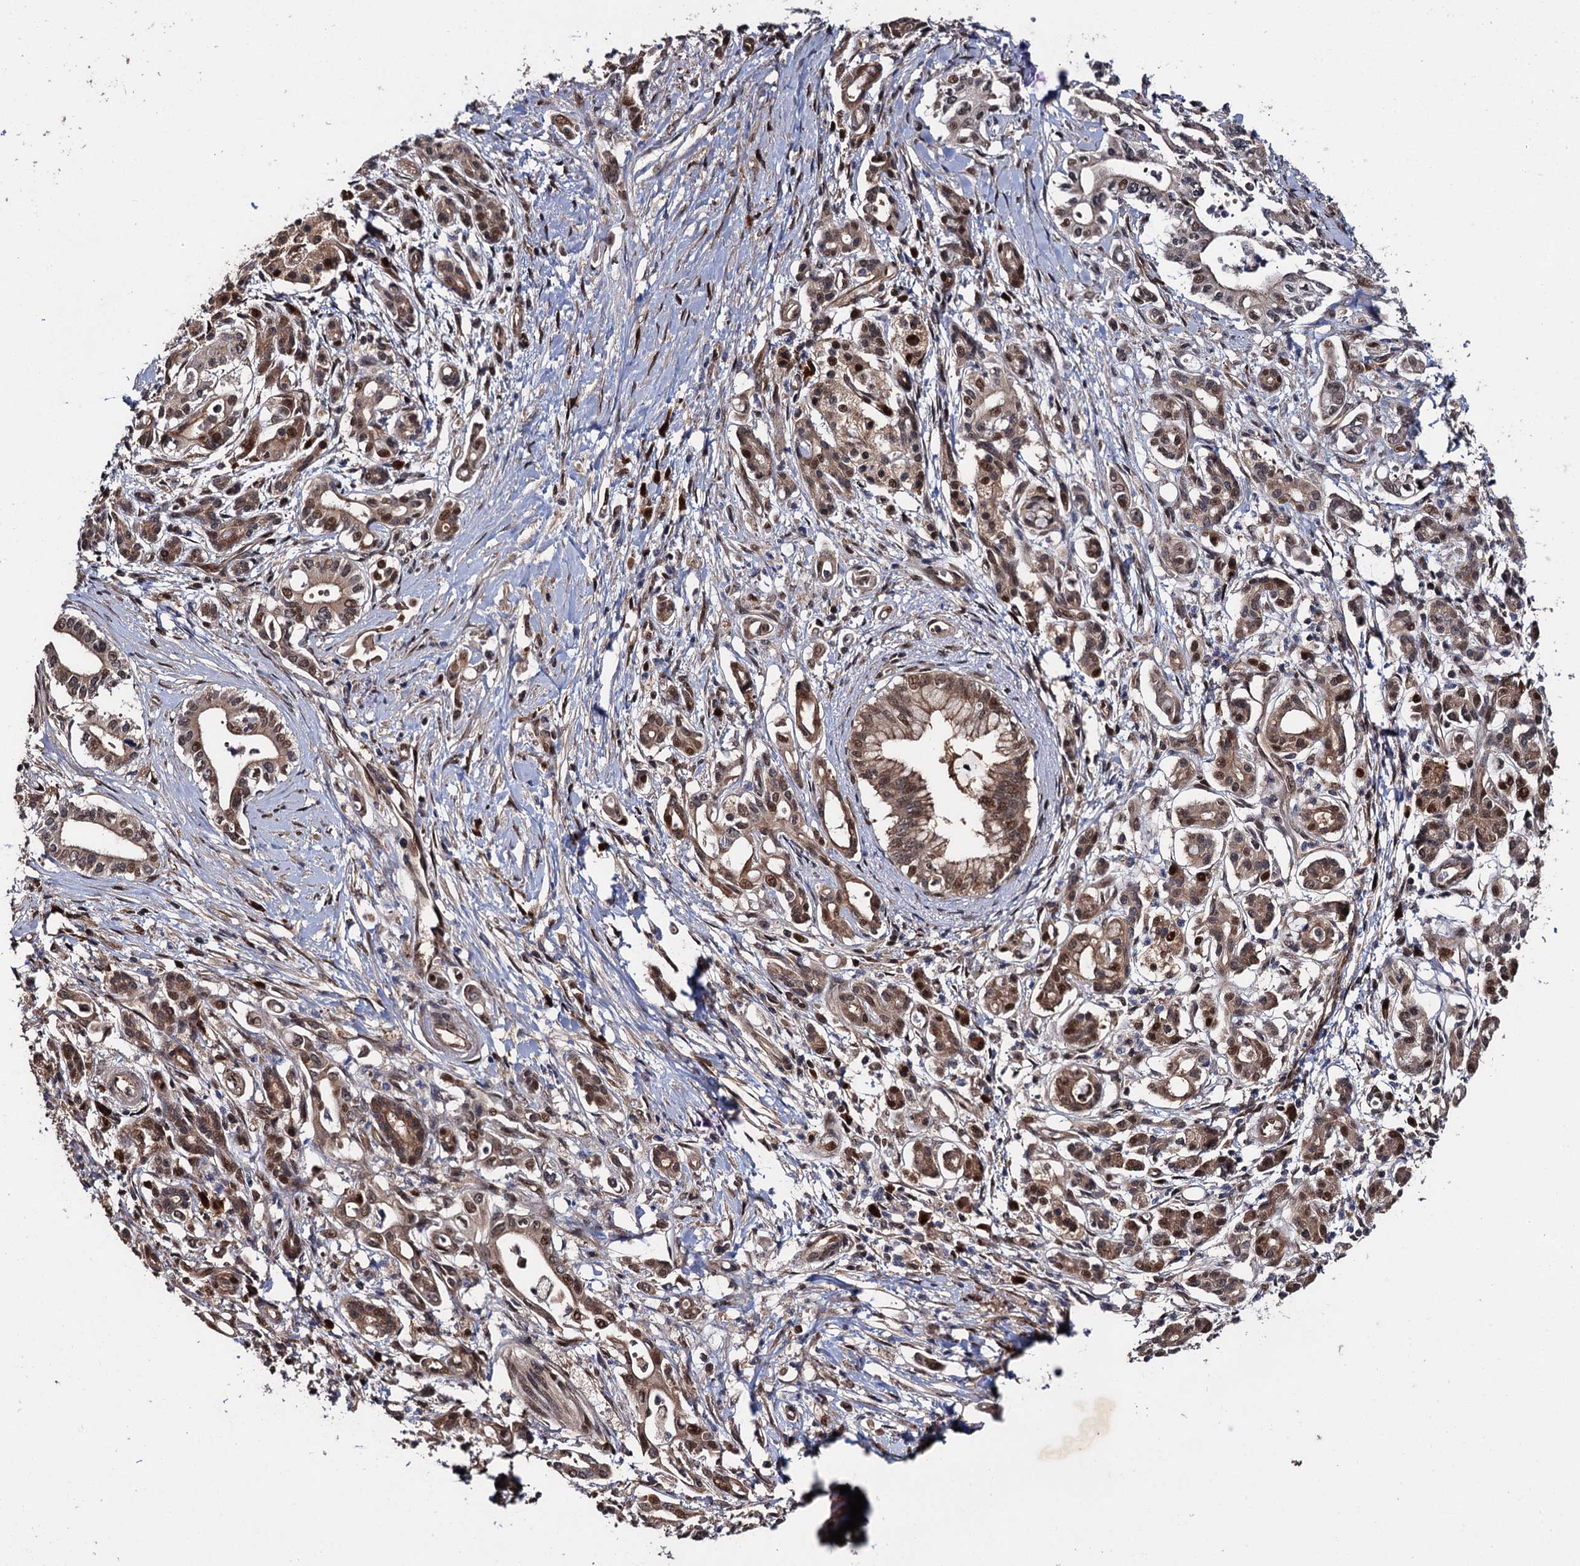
{"staining": {"intensity": "moderate", "quantity": "25%-75%", "location": "cytoplasmic/membranous,nuclear"}, "tissue": "pancreatic cancer", "cell_type": "Tumor cells", "image_type": "cancer", "snomed": [{"axis": "morphology", "description": "Adenocarcinoma, NOS"}, {"axis": "topography", "description": "Pancreas"}], "caption": "DAB (3,3'-diaminobenzidine) immunohistochemical staining of pancreatic cancer demonstrates moderate cytoplasmic/membranous and nuclear protein positivity in approximately 25%-75% of tumor cells. The protein is stained brown, and the nuclei are stained in blue (DAB (3,3'-diaminobenzidine) IHC with brightfield microscopy, high magnification).", "gene": "CDC23", "patient": {"sex": "female", "age": 66}}